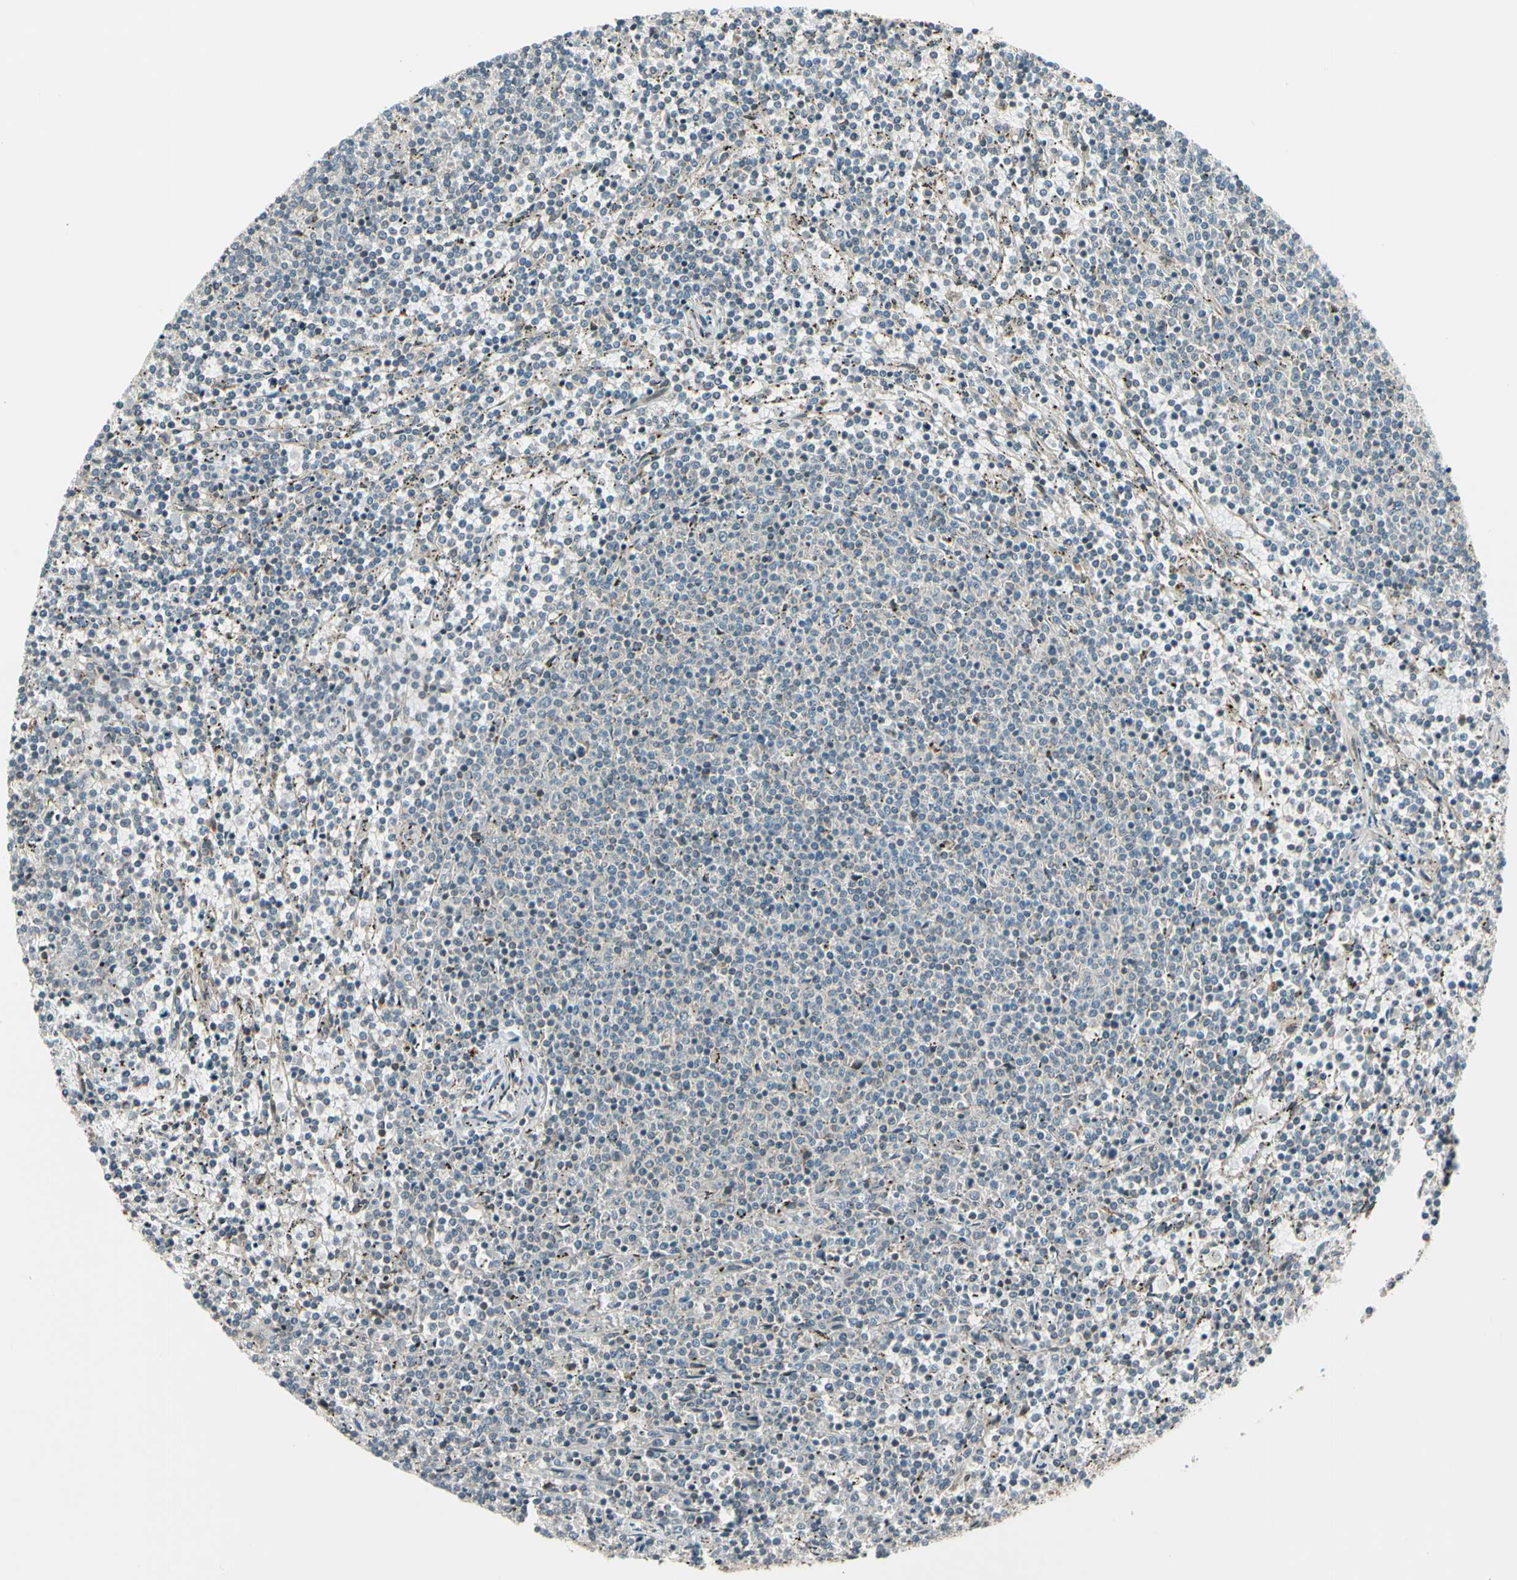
{"staining": {"intensity": "negative", "quantity": "none", "location": "none"}, "tissue": "lymphoma", "cell_type": "Tumor cells", "image_type": "cancer", "snomed": [{"axis": "morphology", "description": "Malignant lymphoma, non-Hodgkin's type, Low grade"}, {"axis": "topography", "description": "Spleen"}], "caption": "Human lymphoma stained for a protein using IHC displays no staining in tumor cells.", "gene": "TRIO", "patient": {"sex": "female", "age": 50}}